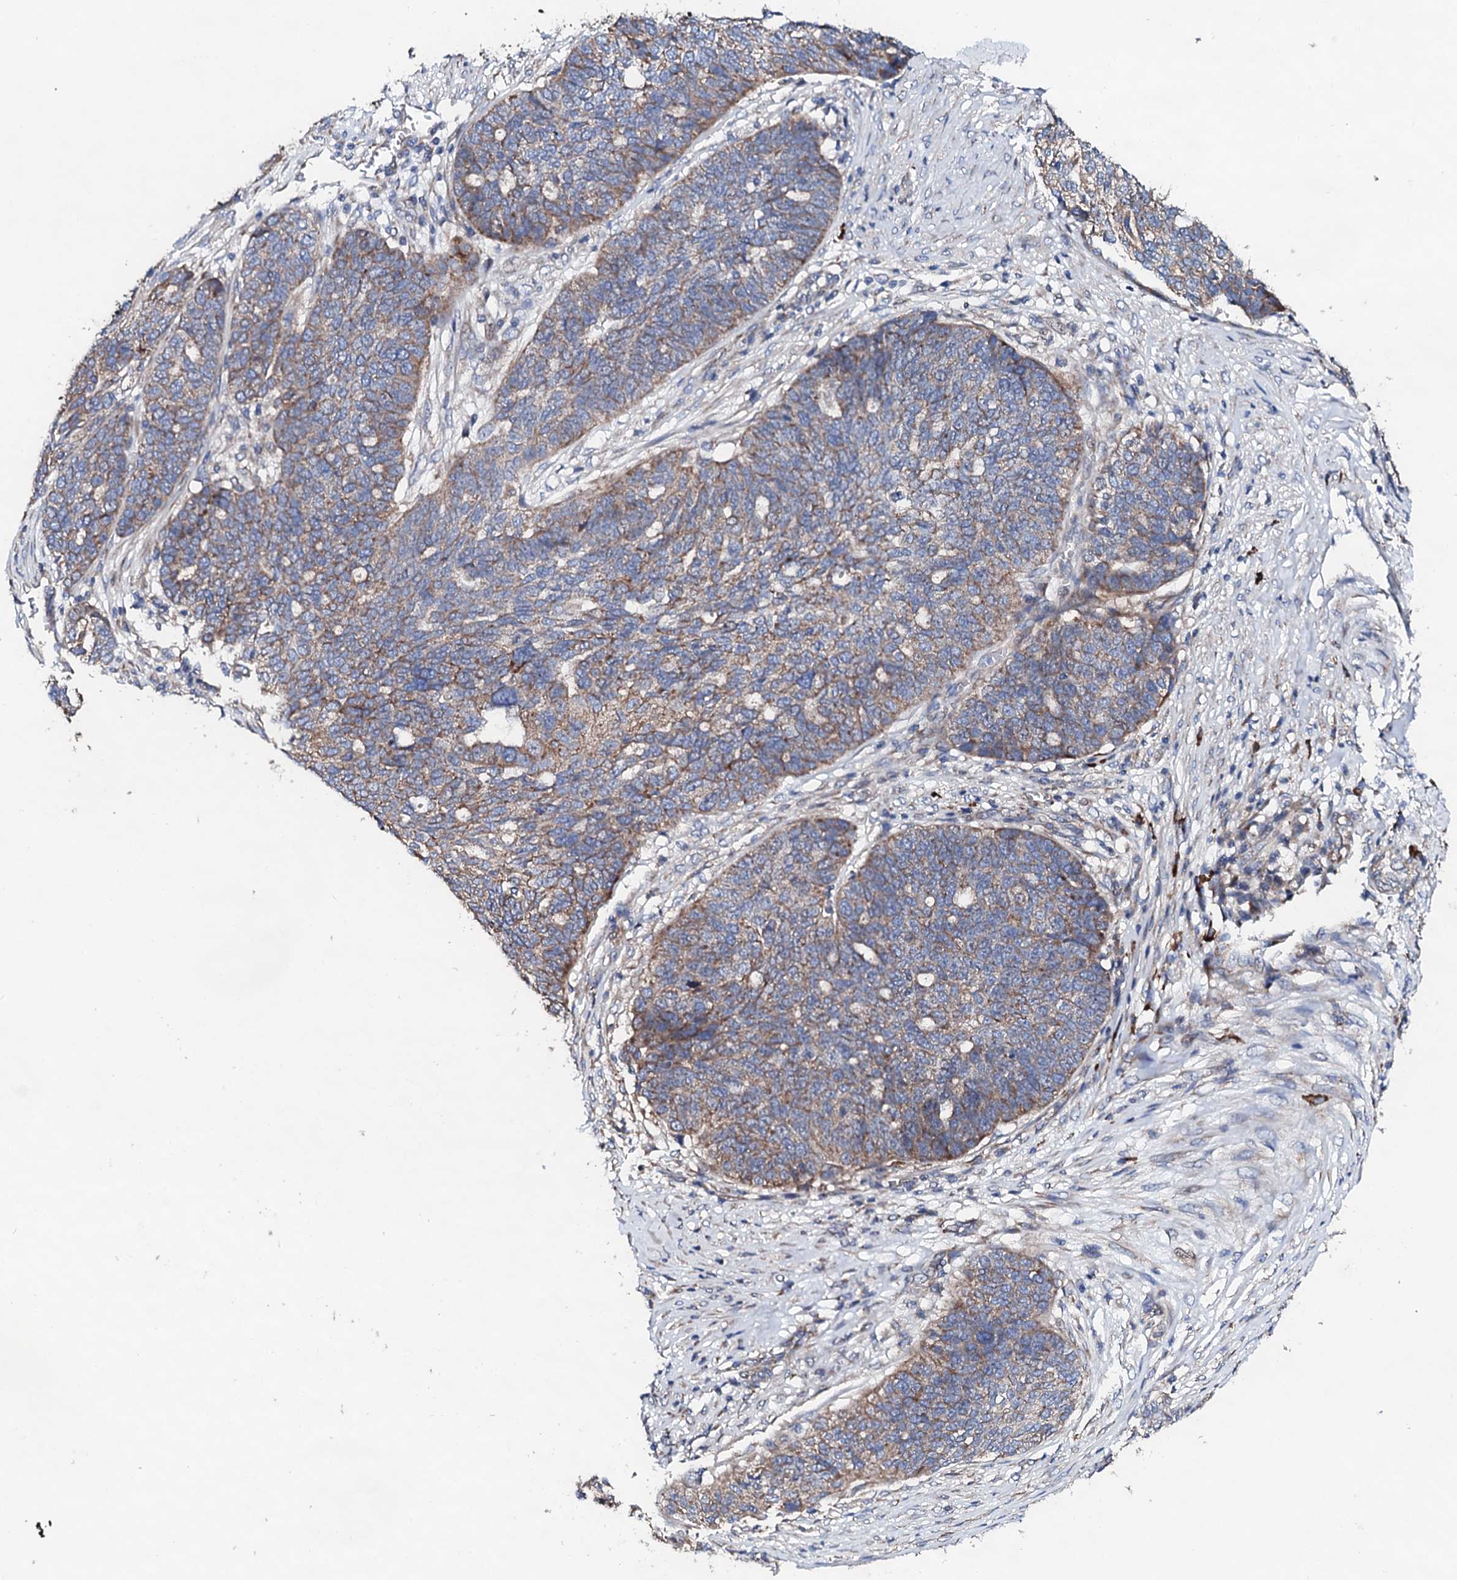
{"staining": {"intensity": "weak", "quantity": "25%-75%", "location": "cytoplasmic/membranous"}, "tissue": "ovarian cancer", "cell_type": "Tumor cells", "image_type": "cancer", "snomed": [{"axis": "morphology", "description": "Cystadenocarcinoma, serous, NOS"}, {"axis": "topography", "description": "Ovary"}], "caption": "Immunohistochemical staining of ovarian cancer (serous cystadenocarcinoma) demonstrates low levels of weak cytoplasmic/membranous expression in approximately 25%-75% of tumor cells.", "gene": "LIPT2", "patient": {"sex": "female", "age": 59}}